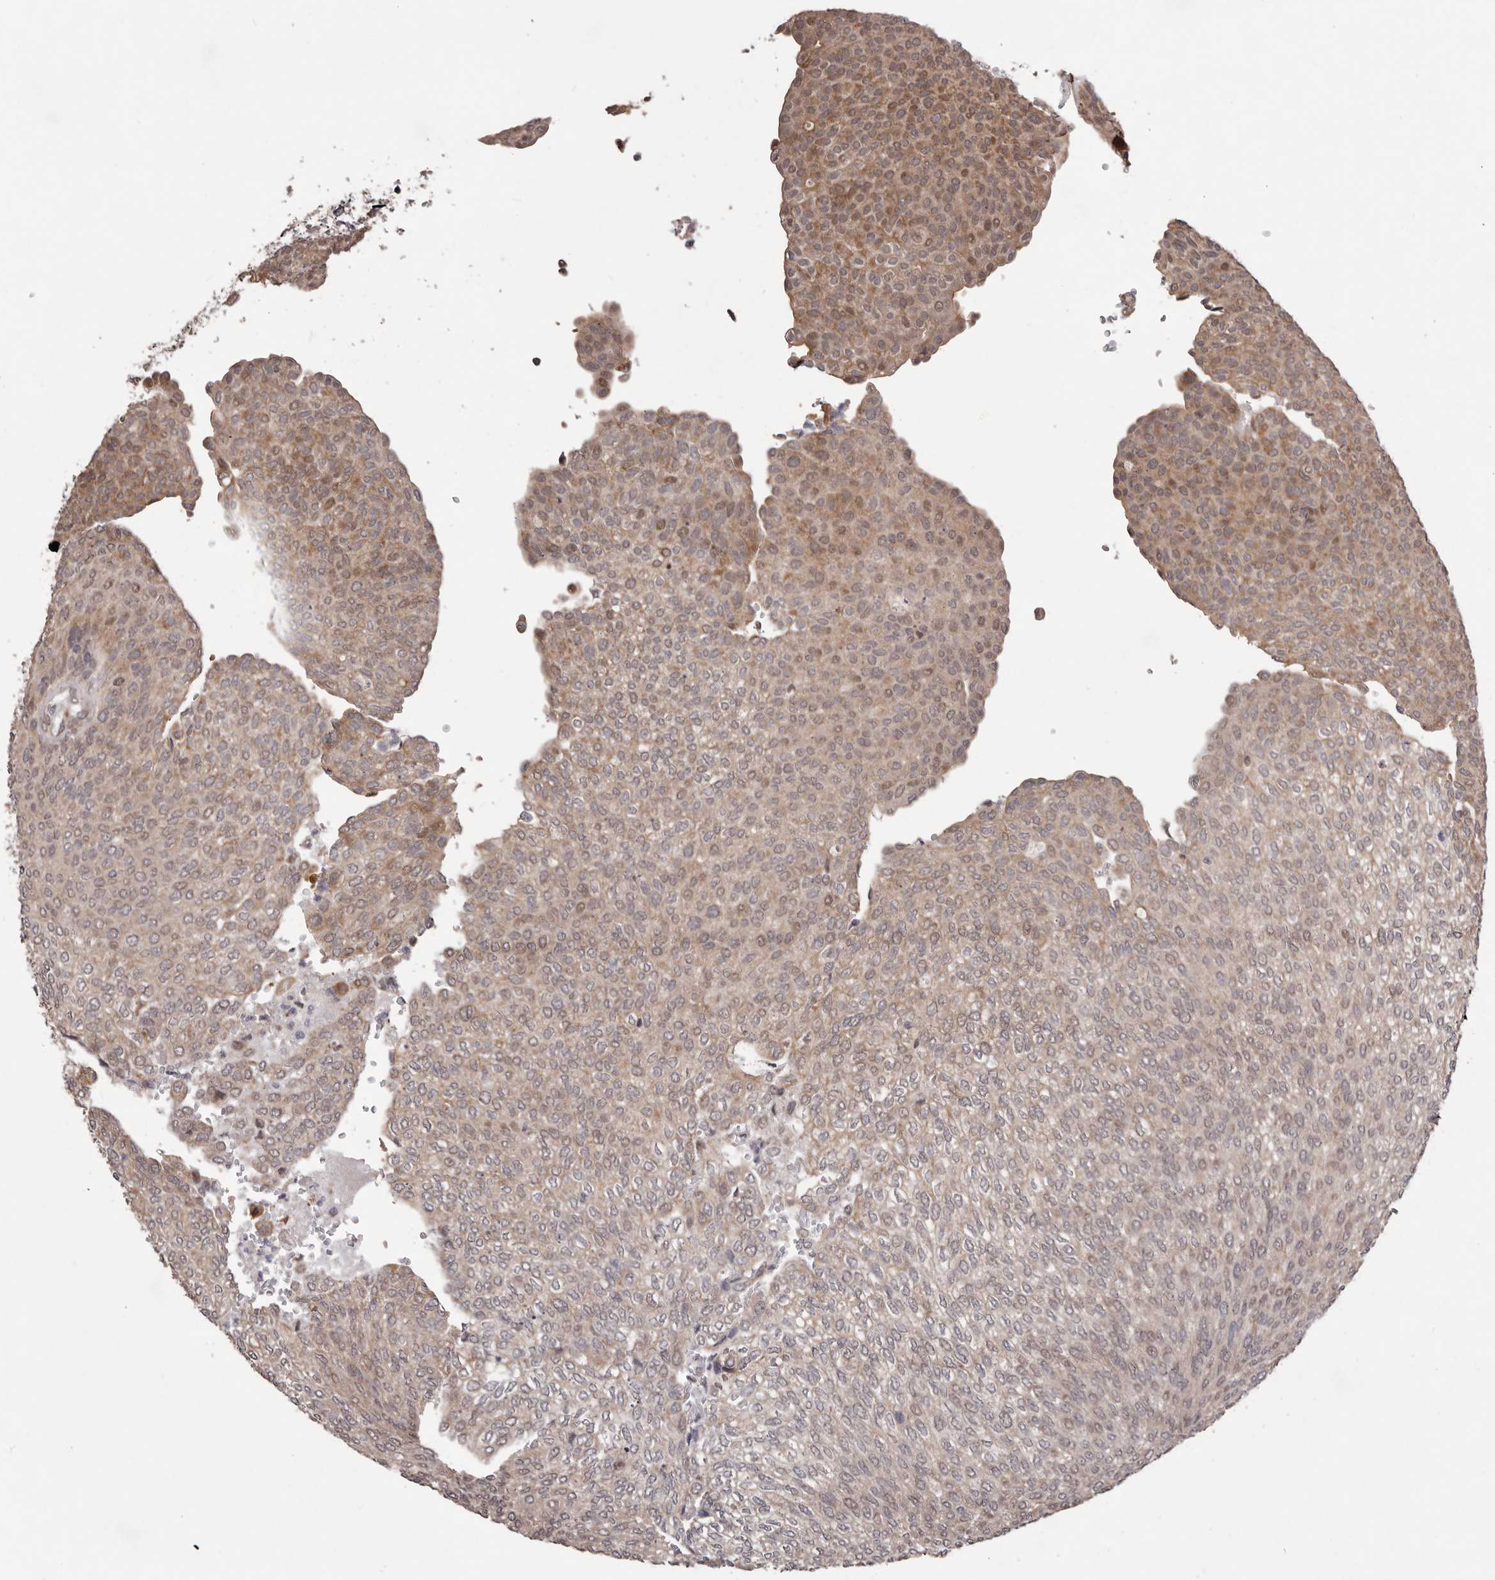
{"staining": {"intensity": "moderate", "quantity": "<25%", "location": "cytoplasmic/membranous"}, "tissue": "urothelial cancer", "cell_type": "Tumor cells", "image_type": "cancer", "snomed": [{"axis": "morphology", "description": "Urothelial carcinoma, Low grade"}, {"axis": "topography", "description": "Urinary bladder"}], "caption": "Protein expression analysis of urothelial cancer demonstrates moderate cytoplasmic/membranous staining in about <25% of tumor cells. The staining is performed using DAB brown chromogen to label protein expression. The nuclei are counter-stained blue using hematoxylin.", "gene": "CELF3", "patient": {"sex": "female", "age": 79}}